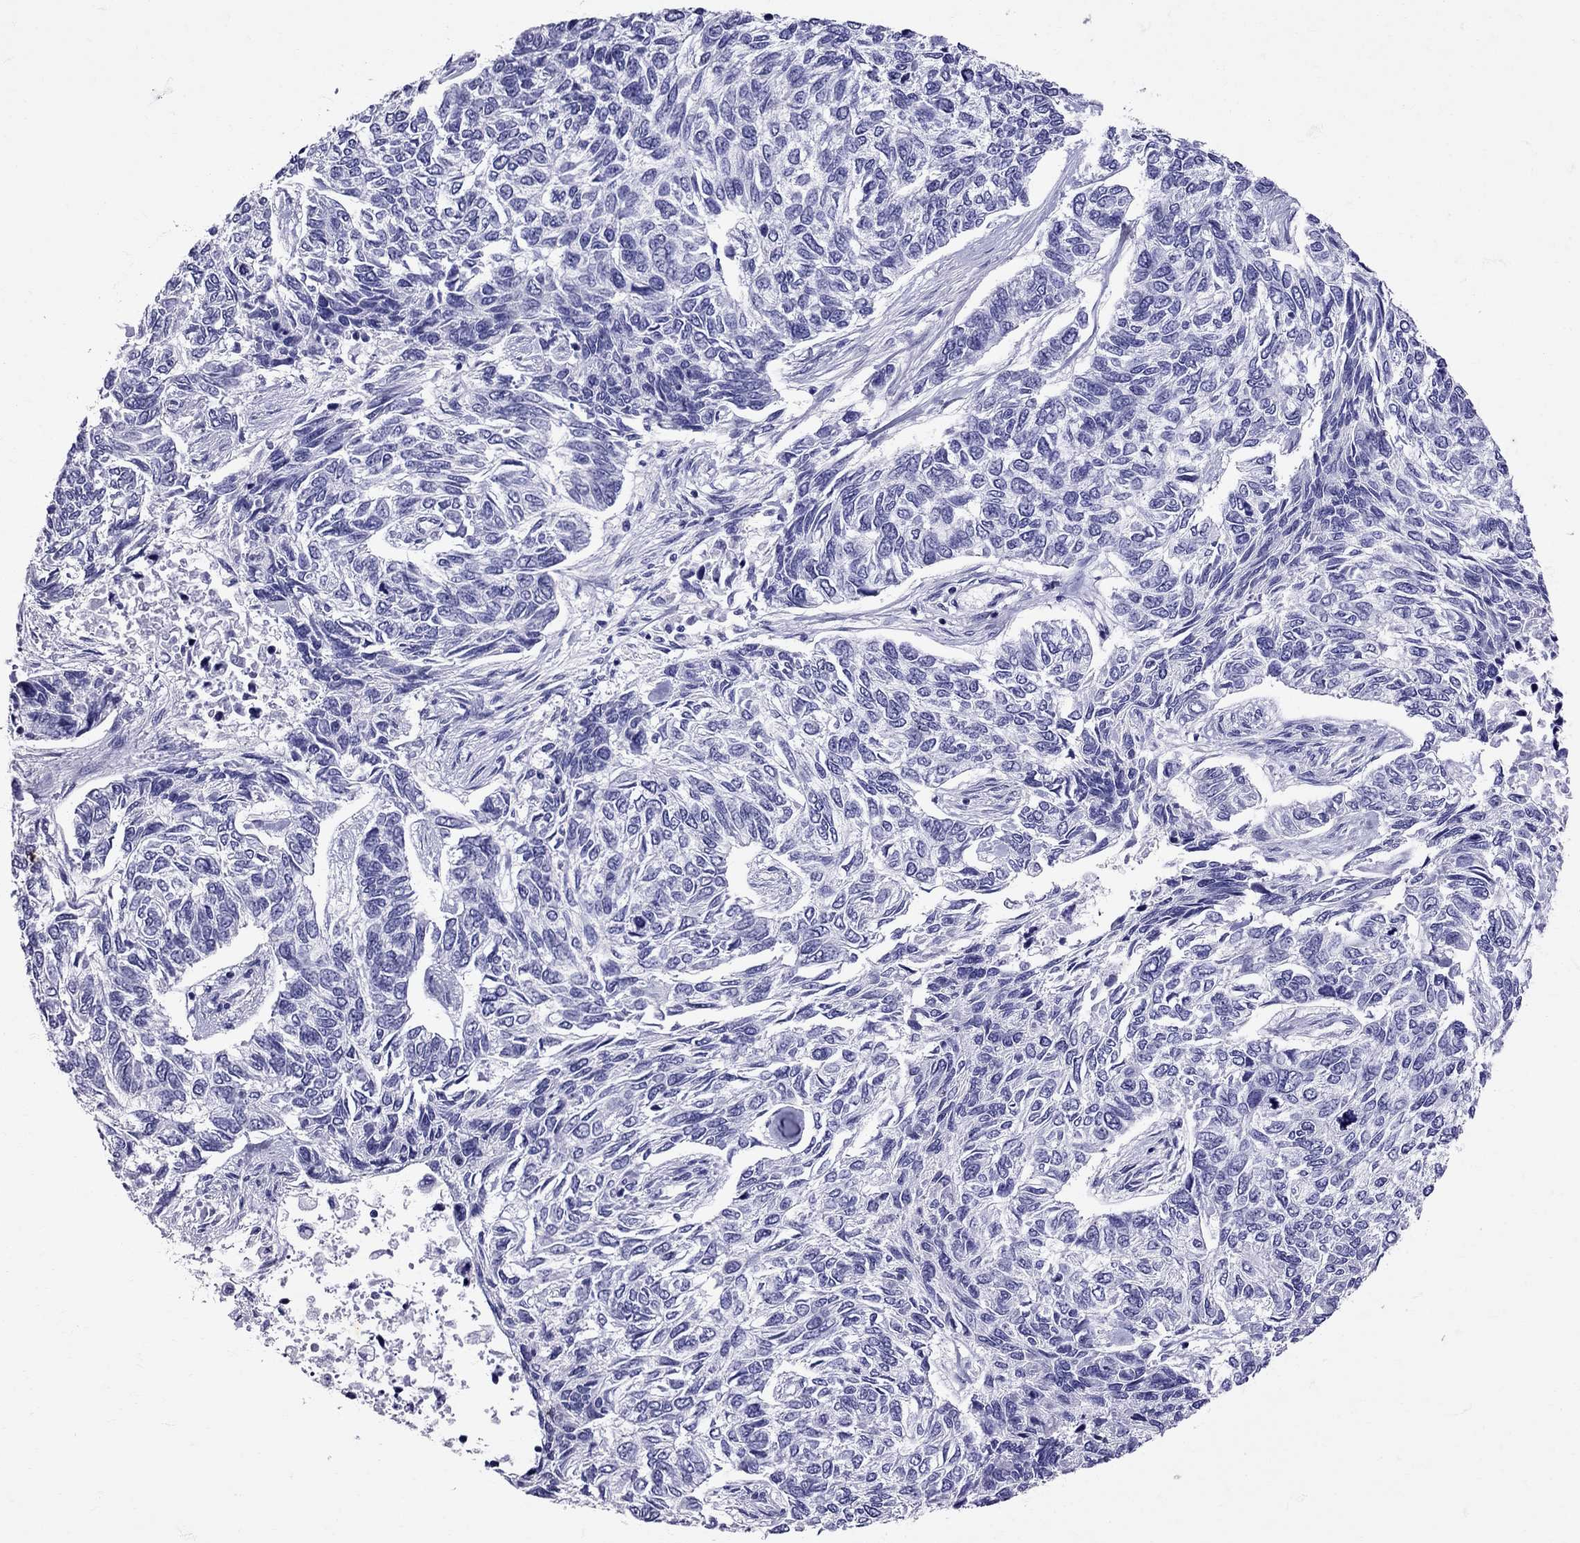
{"staining": {"intensity": "negative", "quantity": "none", "location": "none"}, "tissue": "skin cancer", "cell_type": "Tumor cells", "image_type": "cancer", "snomed": [{"axis": "morphology", "description": "Basal cell carcinoma"}, {"axis": "topography", "description": "Skin"}], "caption": "Immunohistochemical staining of human skin cancer shows no significant positivity in tumor cells.", "gene": "AVP", "patient": {"sex": "female", "age": 65}}